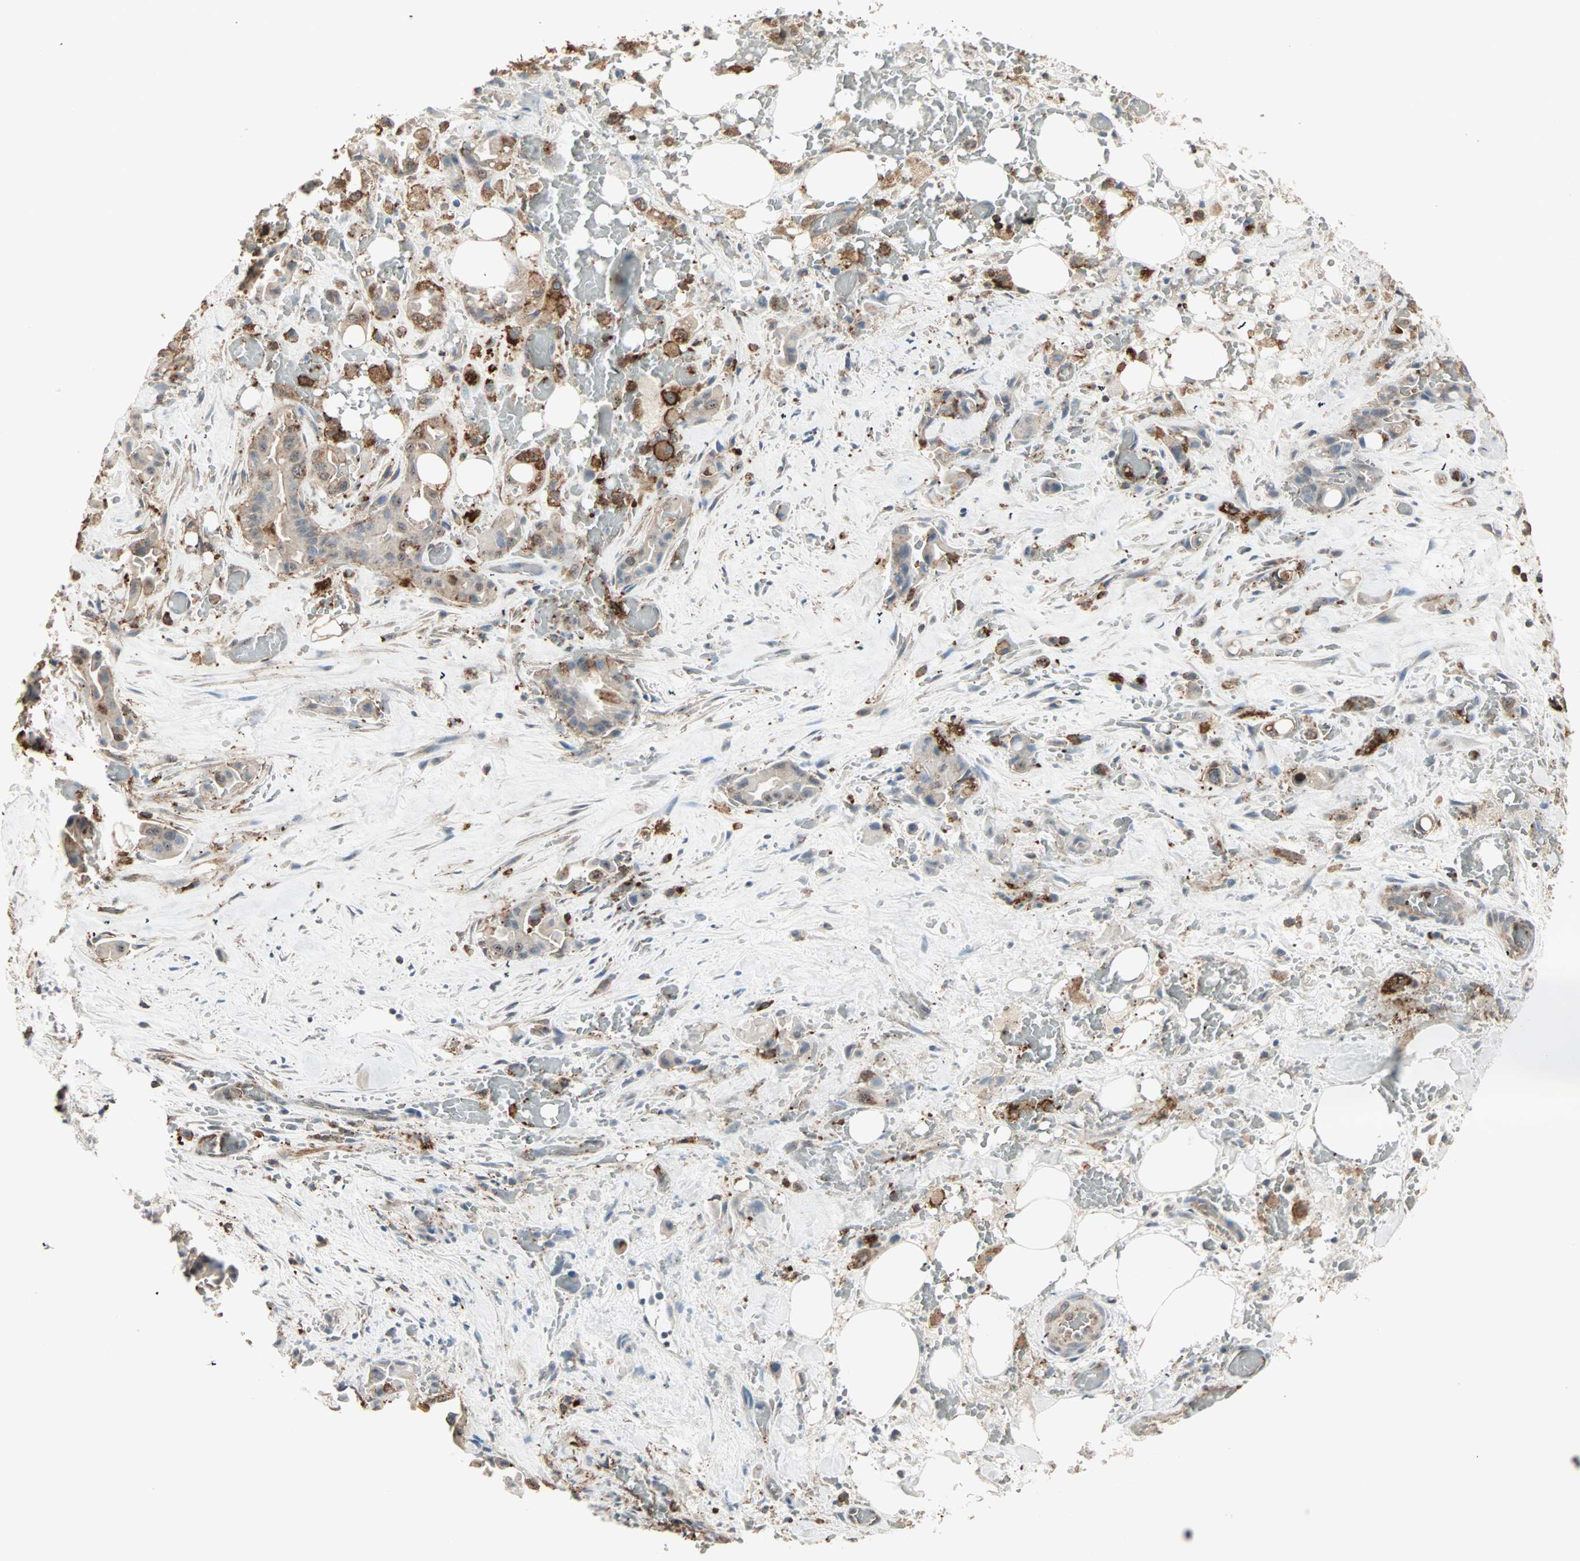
{"staining": {"intensity": "moderate", "quantity": "<25%", "location": "cytoplasmic/membranous,nuclear"}, "tissue": "liver cancer", "cell_type": "Tumor cells", "image_type": "cancer", "snomed": [{"axis": "morphology", "description": "Cholangiocarcinoma"}, {"axis": "topography", "description": "Liver"}], "caption": "Cholangiocarcinoma (liver) stained with DAB immunohistochemistry (IHC) displays low levels of moderate cytoplasmic/membranous and nuclear staining in about <25% of tumor cells.", "gene": "MMP3", "patient": {"sex": "female", "age": 68}}